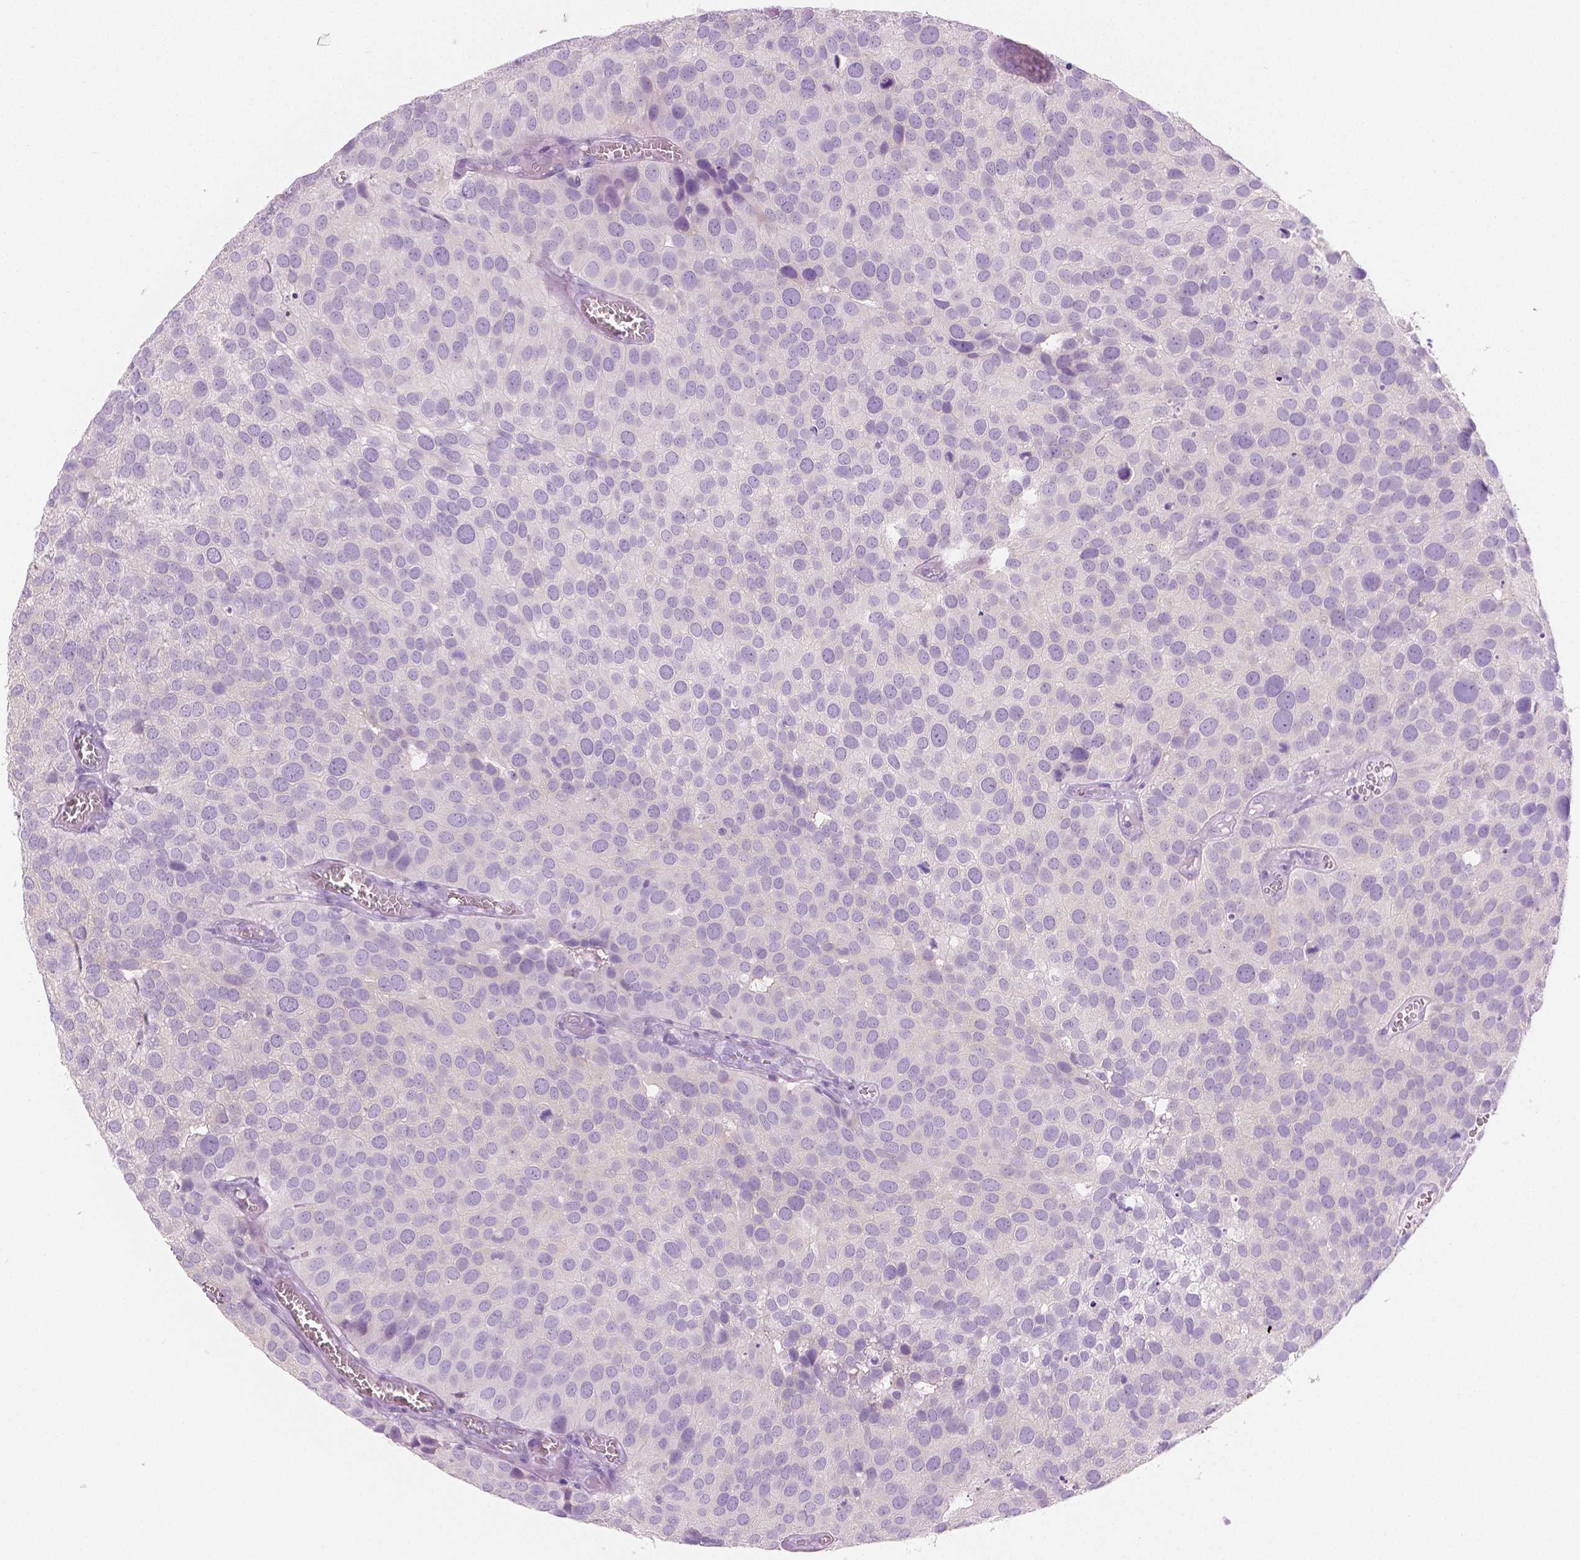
{"staining": {"intensity": "negative", "quantity": "none", "location": "none"}, "tissue": "urothelial cancer", "cell_type": "Tumor cells", "image_type": "cancer", "snomed": [{"axis": "morphology", "description": "Urothelial carcinoma, Low grade"}, {"axis": "topography", "description": "Urinary bladder"}], "caption": "IHC image of human urothelial cancer stained for a protein (brown), which exhibits no expression in tumor cells.", "gene": "PLIN4", "patient": {"sex": "female", "age": 69}}